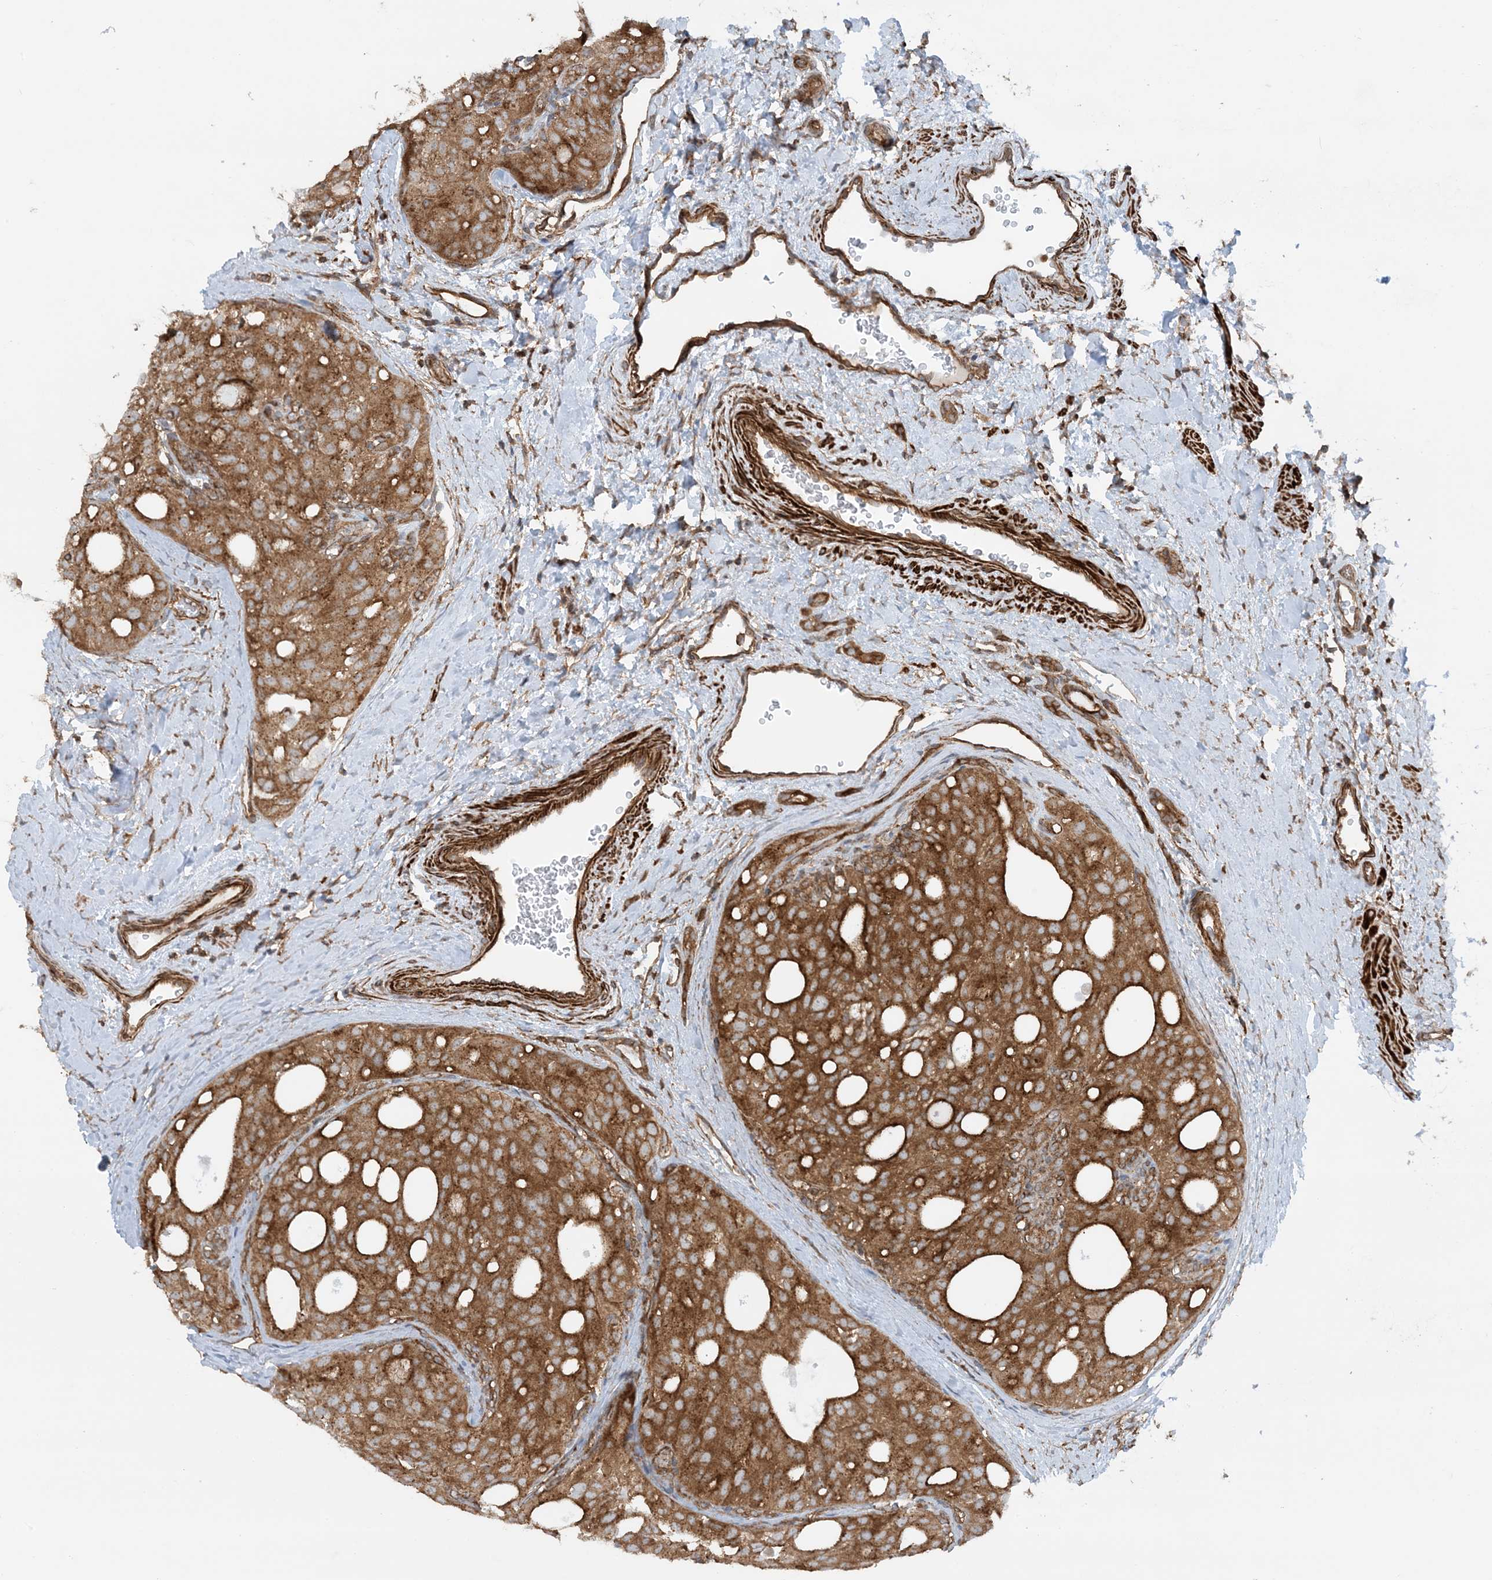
{"staining": {"intensity": "strong", "quantity": ">75%", "location": "cytoplasmic/membranous"}, "tissue": "thyroid cancer", "cell_type": "Tumor cells", "image_type": "cancer", "snomed": [{"axis": "morphology", "description": "Follicular adenoma carcinoma, NOS"}, {"axis": "topography", "description": "Thyroid gland"}], "caption": "Immunohistochemical staining of thyroid cancer (follicular adenoma carcinoma) exhibits high levels of strong cytoplasmic/membranous staining in about >75% of tumor cells. The staining was performed using DAB to visualize the protein expression in brown, while the nuclei were stained in blue with hematoxylin (Magnification: 20x).", "gene": "STAM2", "patient": {"sex": "male", "age": 75}}